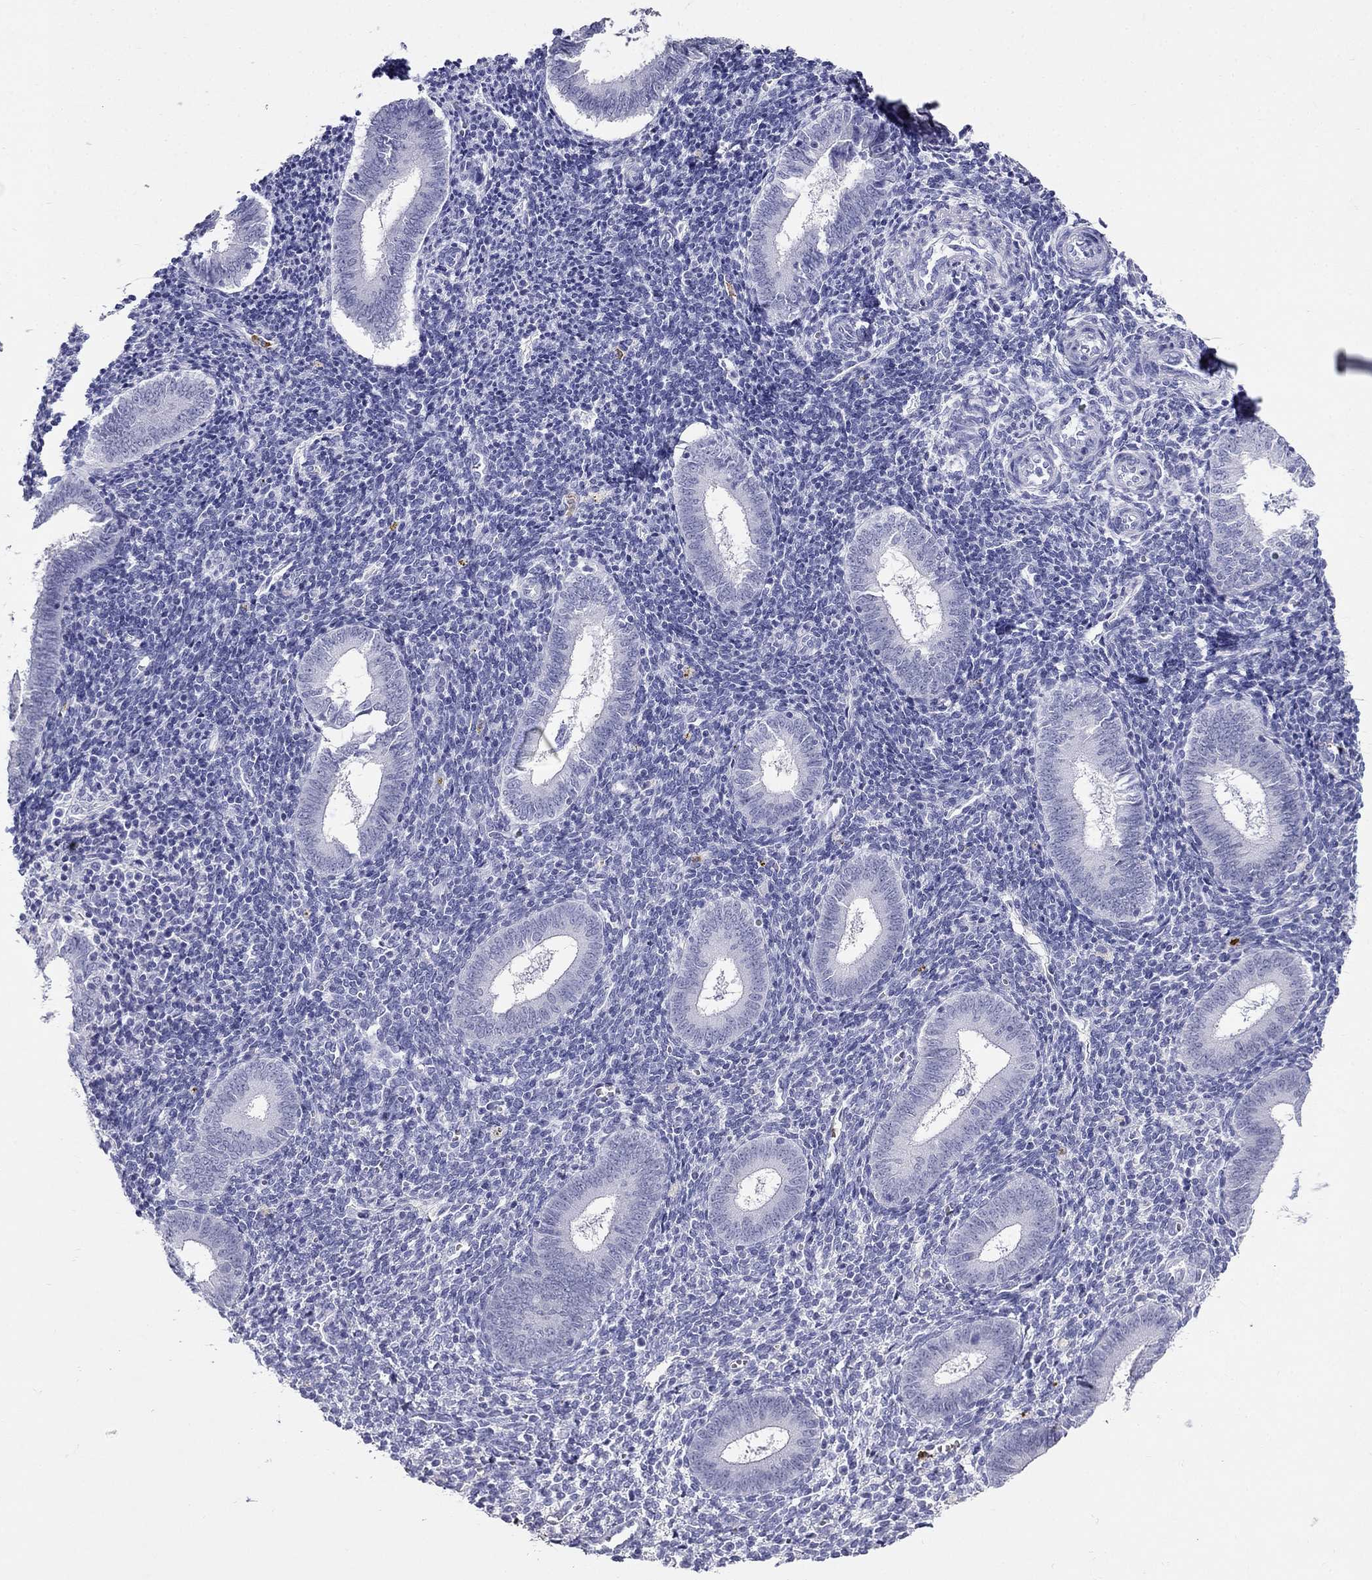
{"staining": {"intensity": "negative", "quantity": "none", "location": "none"}, "tissue": "endometrium", "cell_type": "Cells in endometrial stroma", "image_type": "normal", "snomed": [{"axis": "morphology", "description": "Normal tissue, NOS"}, {"axis": "topography", "description": "Endometrium"}], "caption": "This is a photomicrograph of immunohistochemistry (IHC) staining of normal endometrium, which shows no expression in cells in endometrial stroma.", "gene": "PPP1R36", "patient": {"sex": "female", "age": 25}}